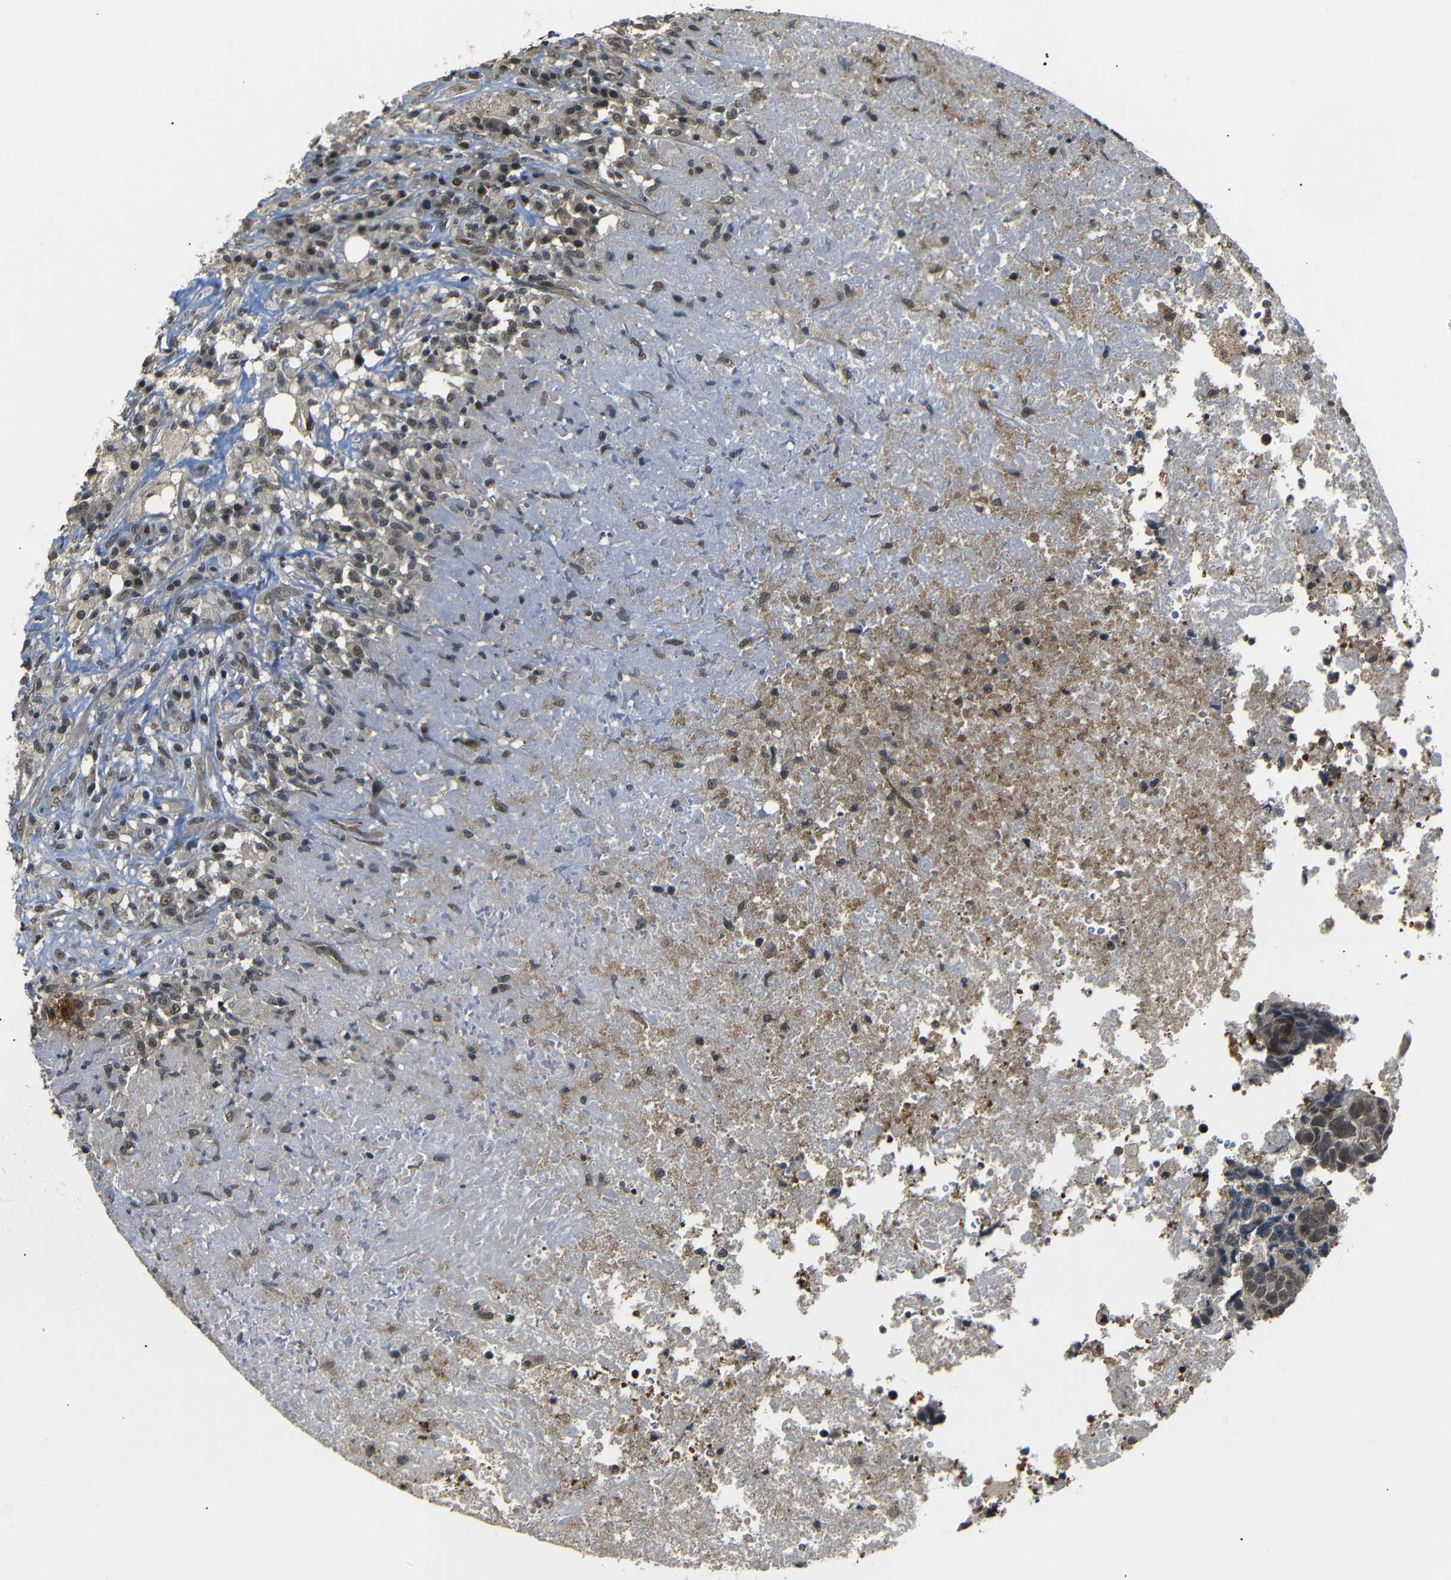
{"staining": {"intensity": "moderate", "quantity": ">75%", "location": "cytoplasmic/membranous,nuclear"}, "tissue": "testis cancer", "cell_type": "Tumor cells", "image_type": "cancer", "snomed": [{"axis": "morphology", "description": "Necrosis, NOS"}, {"axis": "morphology", "description": "Carcinoma, Embryonal, NOS"}, {"axis": "topography", "description": "Testis"}], "caption": "This micrograph demonstrates immunohistochemistry (IHC) staining of human testis embryonal carcinoma, with medium moderate cytoplasmic/membranous and nuclear staining in approximately >75% of tumor cells.", "gene": "TBX2", "patient": {"sex": "male", "age": 19}}